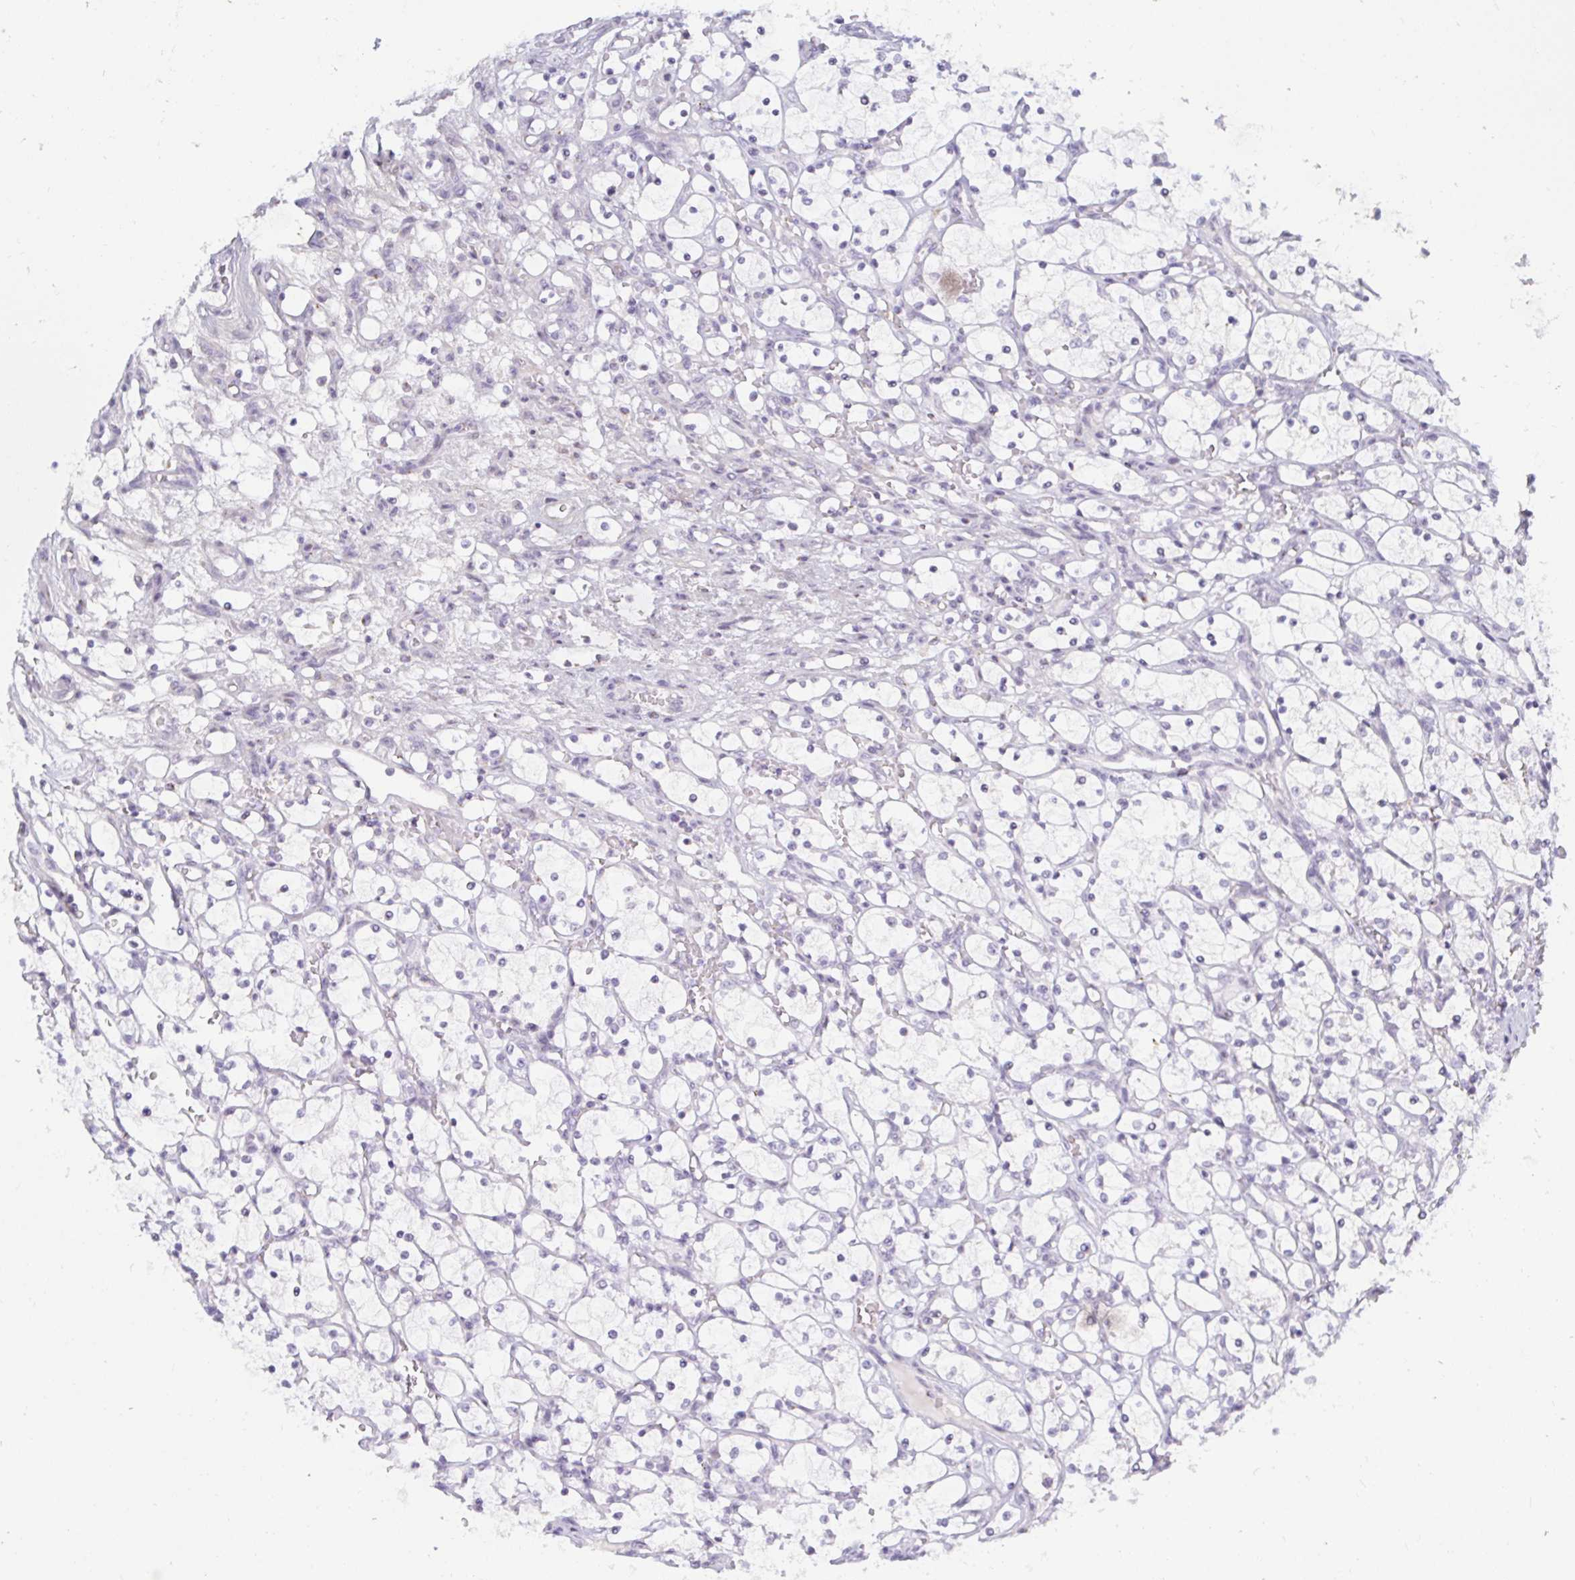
{"staining": {"intensity": "negative", "quantity": "none", "location": "none"}, "tissue": "renal cancer", "cell_type": "Tumor cells", "image_type": "cancer", "snomed": [{"axis": "morphology", "description": "Adenocarcinoma, NOS"}, {"axis": "topography", "description": "Kidney"}], "caption": "IHC of renal cancer displays no staining in tumor cells.", "gene": "OR51D1", "patient": {"sex": "female", "age": 69}}